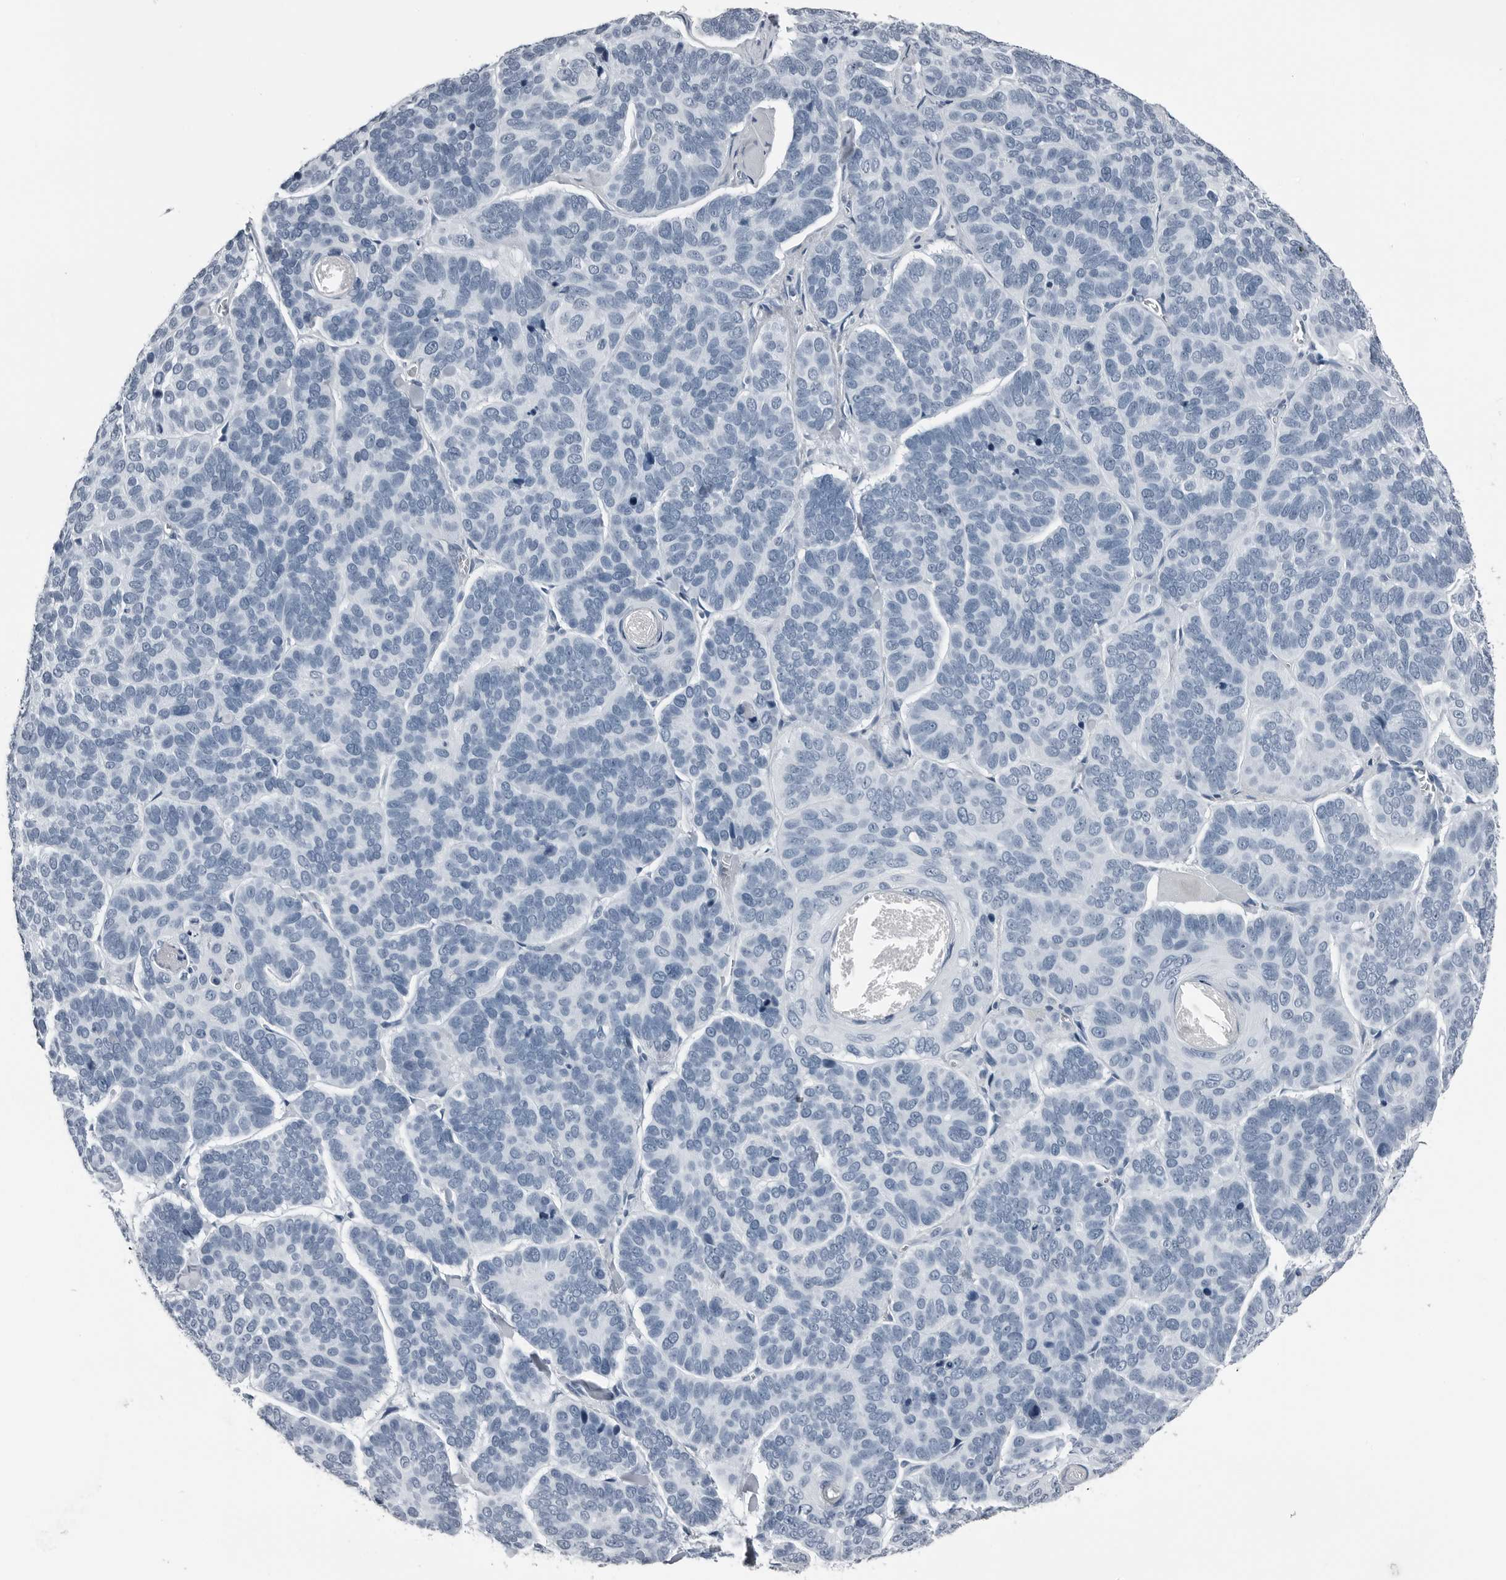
{"staining": {"intensity": "negative", "quantity": "none", "location": "none"}, "tissue": "skin cancer", "cell_type": "Tumor cells", "image_type": "cancer", "snomed": [{"axis": "morphology", "description": "Basal cell carcinoma"}, {"axis": "topography", "description": "Skin"}], "caption": "There is no significant expression in tumor cells of basal cell carcinoma (skin).", "gene": "SPINK1", "patient": {"sex": "male", "age": 62}}